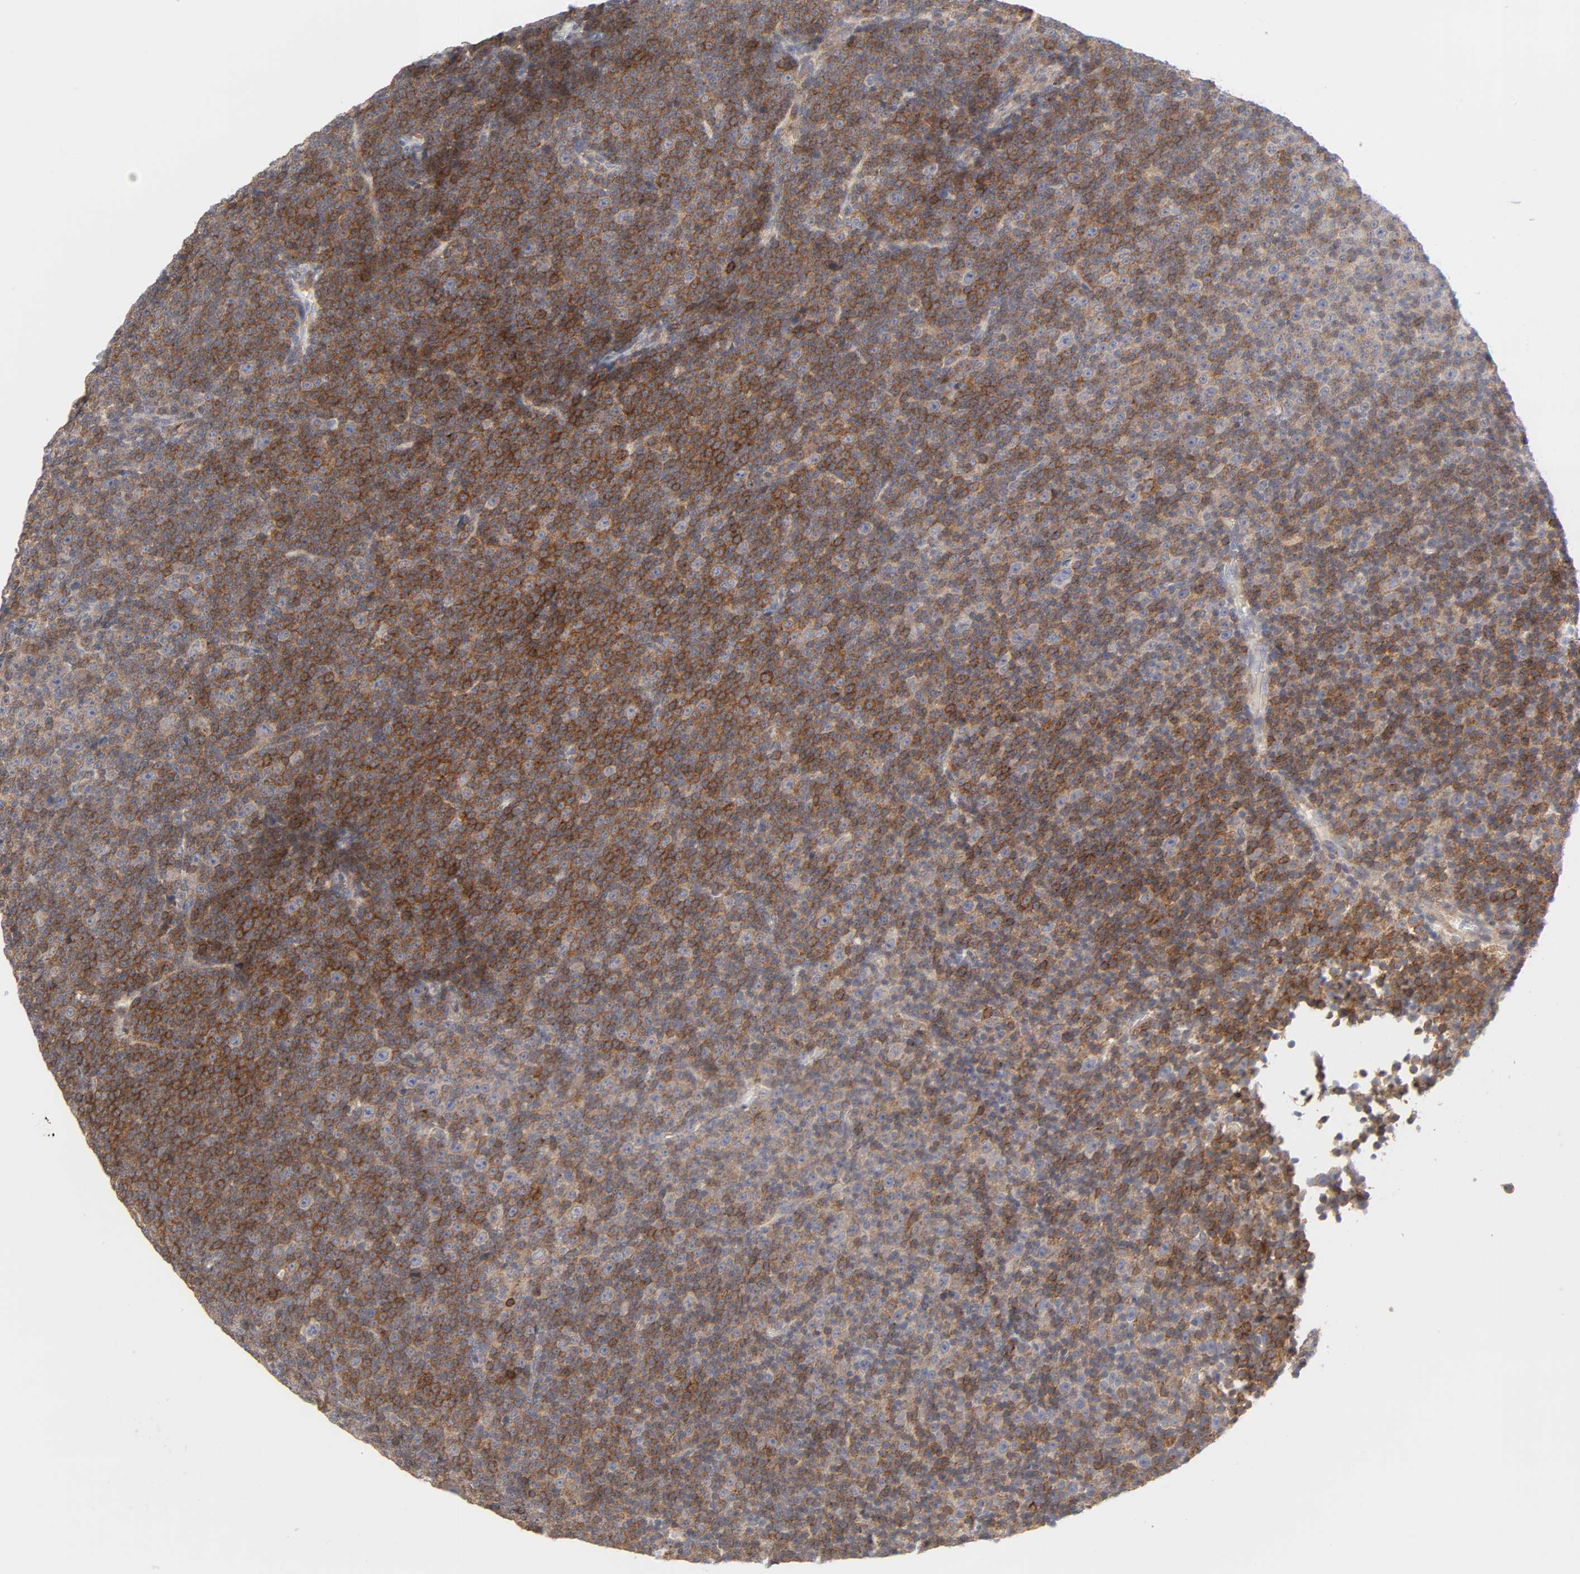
{"staining": {"intensity": "moderate", "quantity": ">75%", "location": "cytoplasmic/membranous"}, "tissue": "lymphoma", "cell_type": "Tumor cells", "image_type": "cancer", "snomed": [{"axis": "morphology", "description": "Malignant lymphoma, non-Hodgkin's type, Low grade"}, {"axis": "topography", "description": "Lymph node"}], "caption": "Protein staining of malignant lymphoma, non-Hodgkin's type (low-grade) tissue exhibits moderate cytoplasmic/membranous staining in approximately >75% of tumor cells.", "gene": "IL4R", "patient": {"sex": "female", "age": 67}}